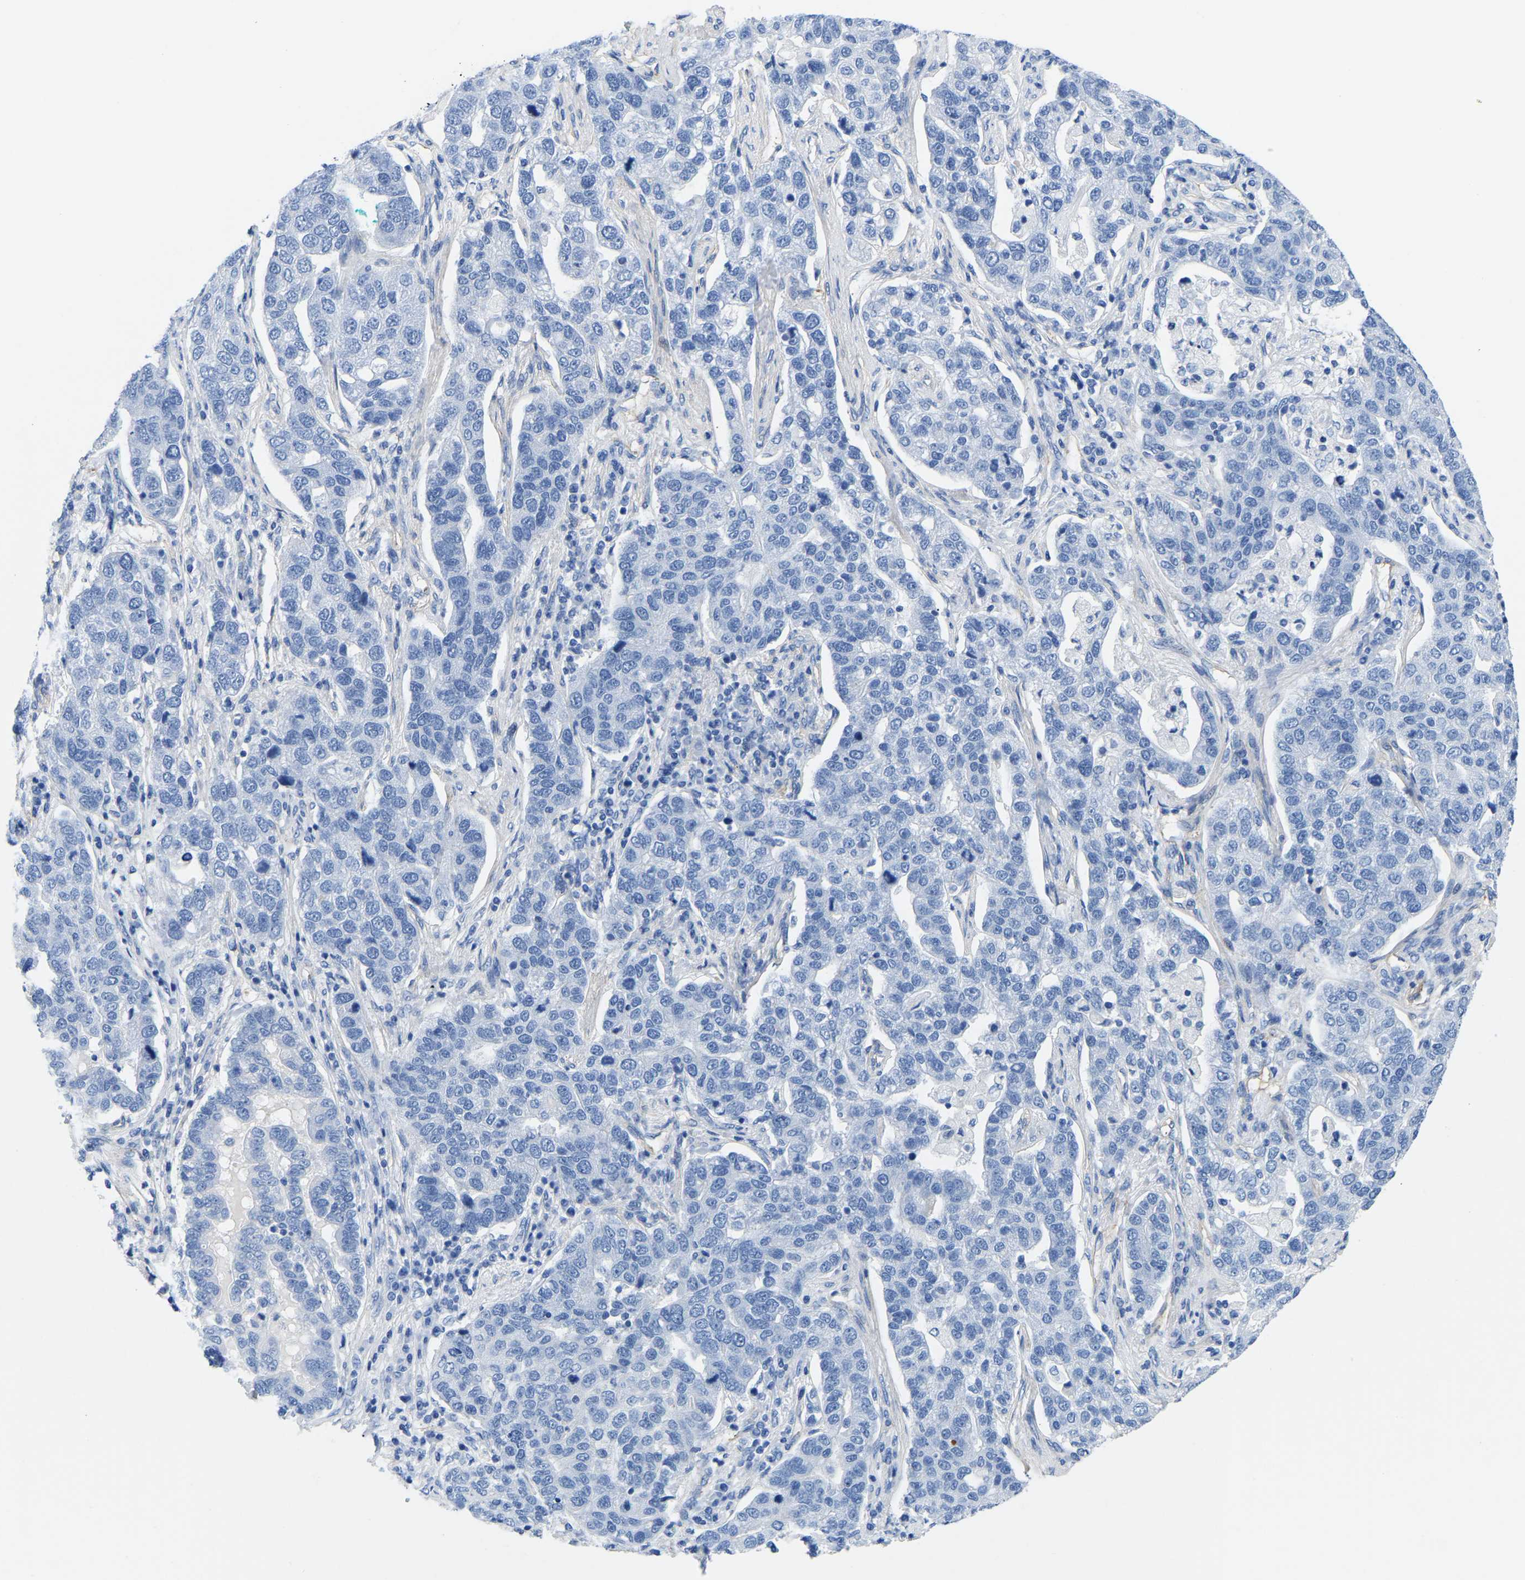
{"staining": {"intensity": "negative", "quantity": "none", "location": "none"}, "tissue": "pancreatic cancer", "cell_type": "Tumor cells", "image_type": "cancer", "snomed": [{"axis": "morphology", "description": "Adenocarcinoma, NOS"}, {"axis": "topography", "description": "Pancreas"}], "caption": "There is no significant expression in tumor cells of pancreatic cancer.", "gene": "UPK3A", "patient": {"sex": "female", "age": 61}}